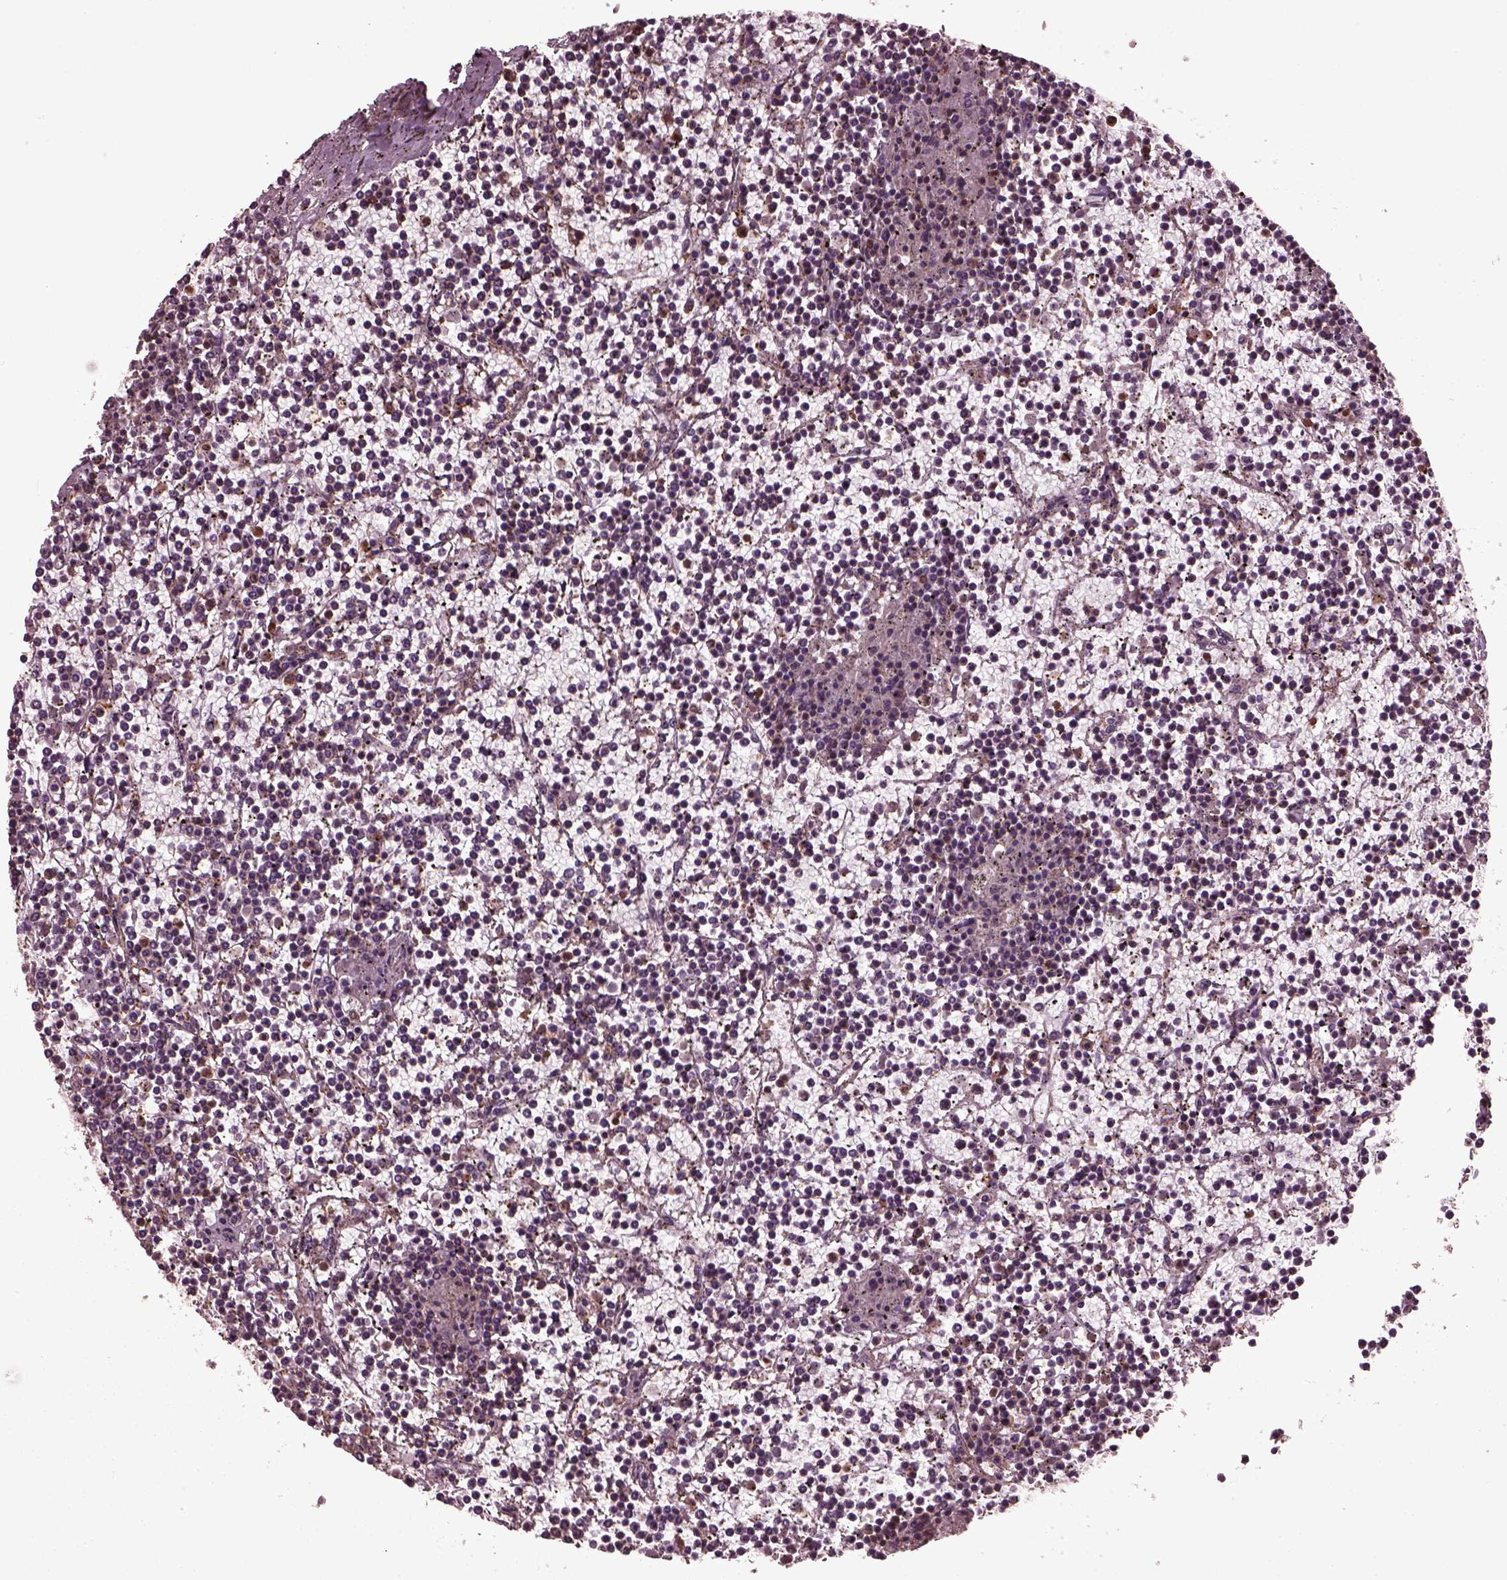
{"staining": {"intensity": "negative", "quantity": "none", "location": "none"}, "tissue": "lymphoma", "cell_type": "Tumor cells", "image_type": "cancer", "snomed": [{"axis": "morphology", "description": "Malignant lymphoma, non-Hodgkin's type, Low grade"}, {"axis": "topography", "description": "Spleen"}], "caption": "Immunohistochemistry (IHC) of low-grade malignant lymphoma, non-Hodgkin's type exhibits no positivity in tumor cells.", "gene": "MYL6", "patient": {"sex": "female", "age": 19}}